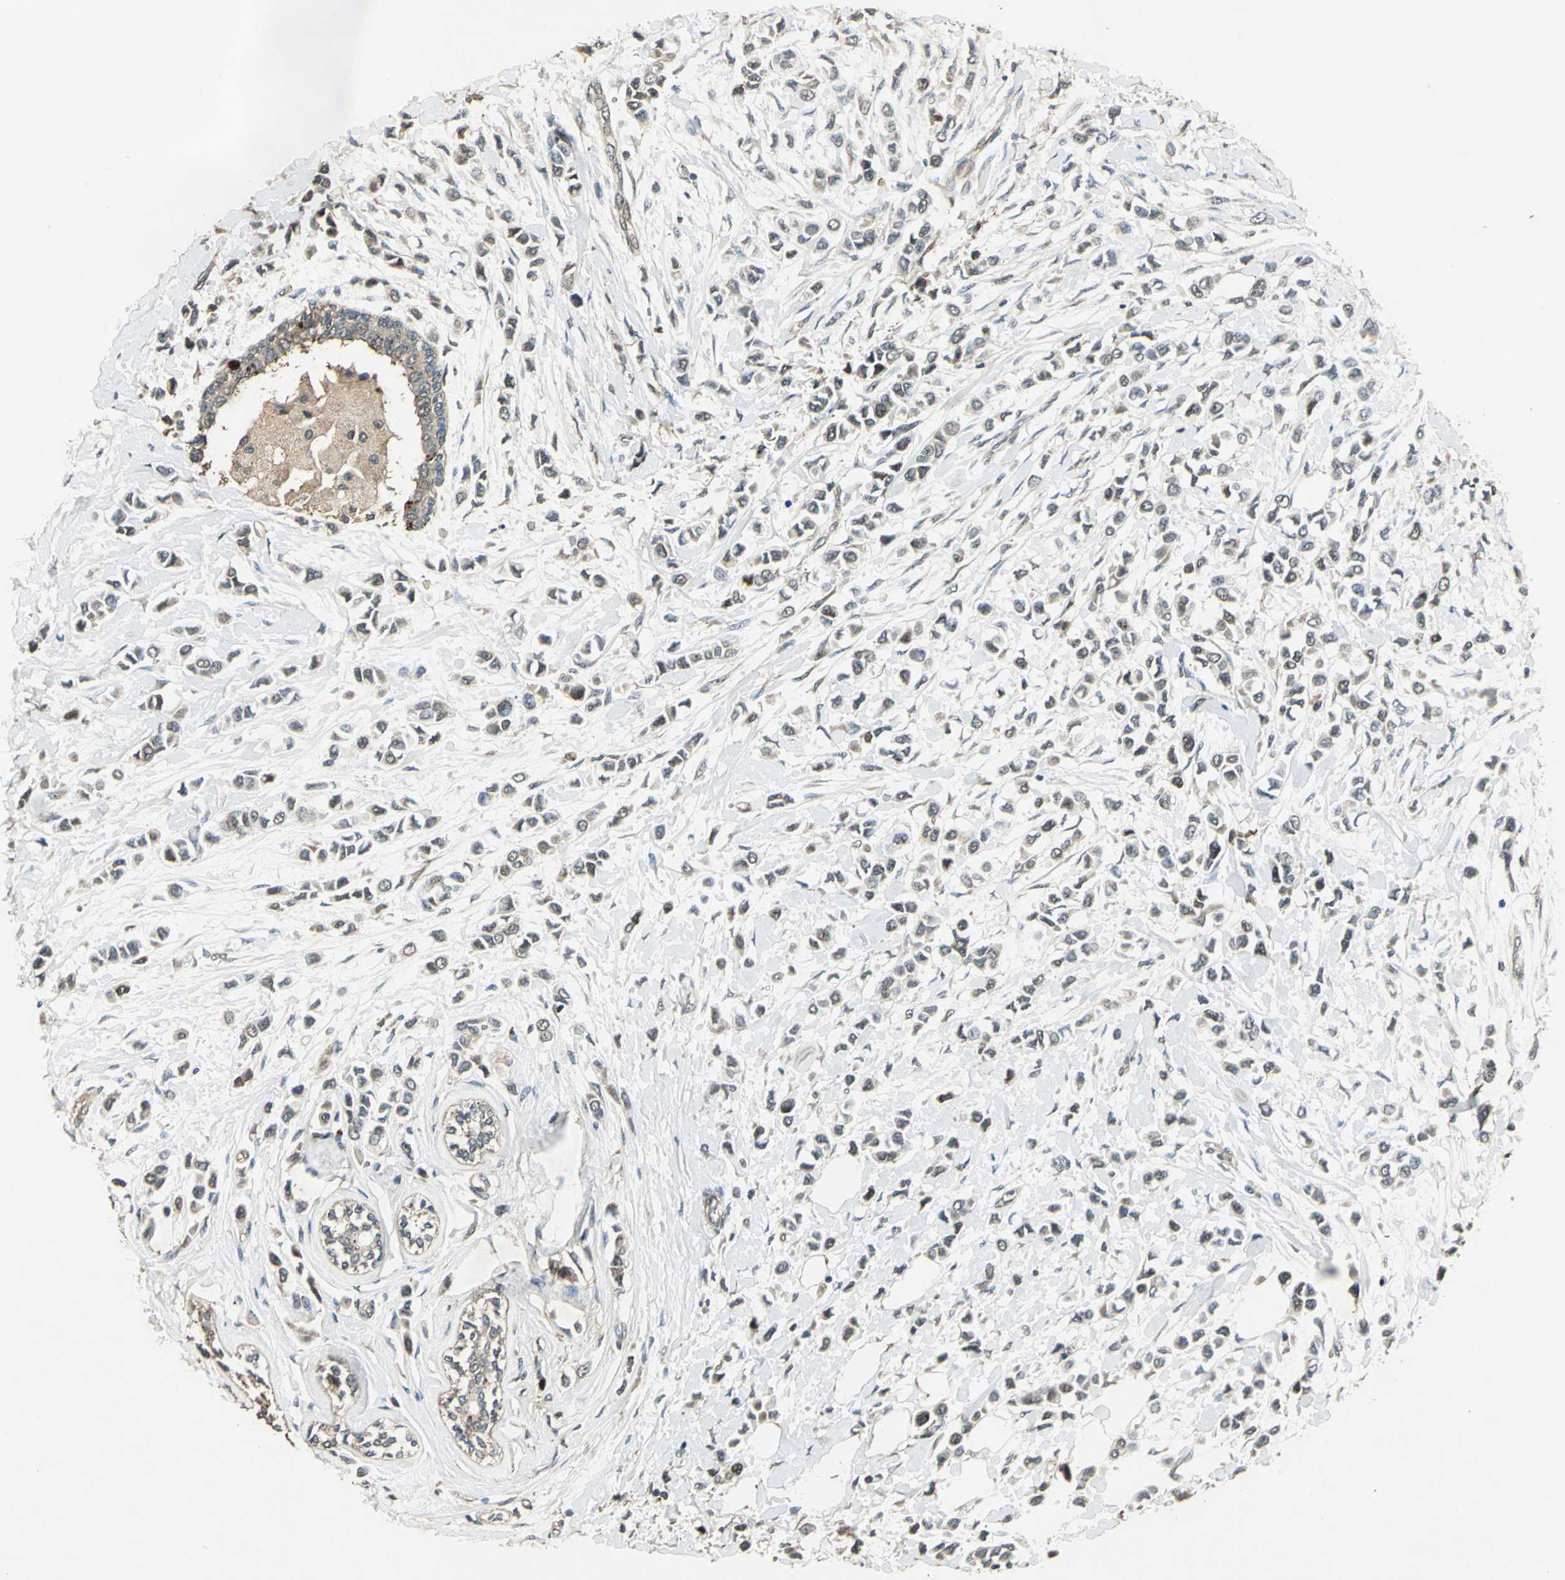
{"staining": {"intensity": "weak", "quantity": ">75%", "location": "cytoplasmic/membranous"}, "tissue": "breast cancer", "cell_type": "Tumor cells", "image_type": "cancer", "snomed": [{"axis": "morphology", "description": "Lobular carcinoma"}, {"axis": "topography", "description": "Breast"}], "caption": "A histopathology image of human breast cancer (lobular carcinoma) stained for a protein reveals weak cytoplasmic/membranous brown staining in tumor cells.", "gene": "TMPRSS4", "patient": {"sex": "female", "age": 51}}